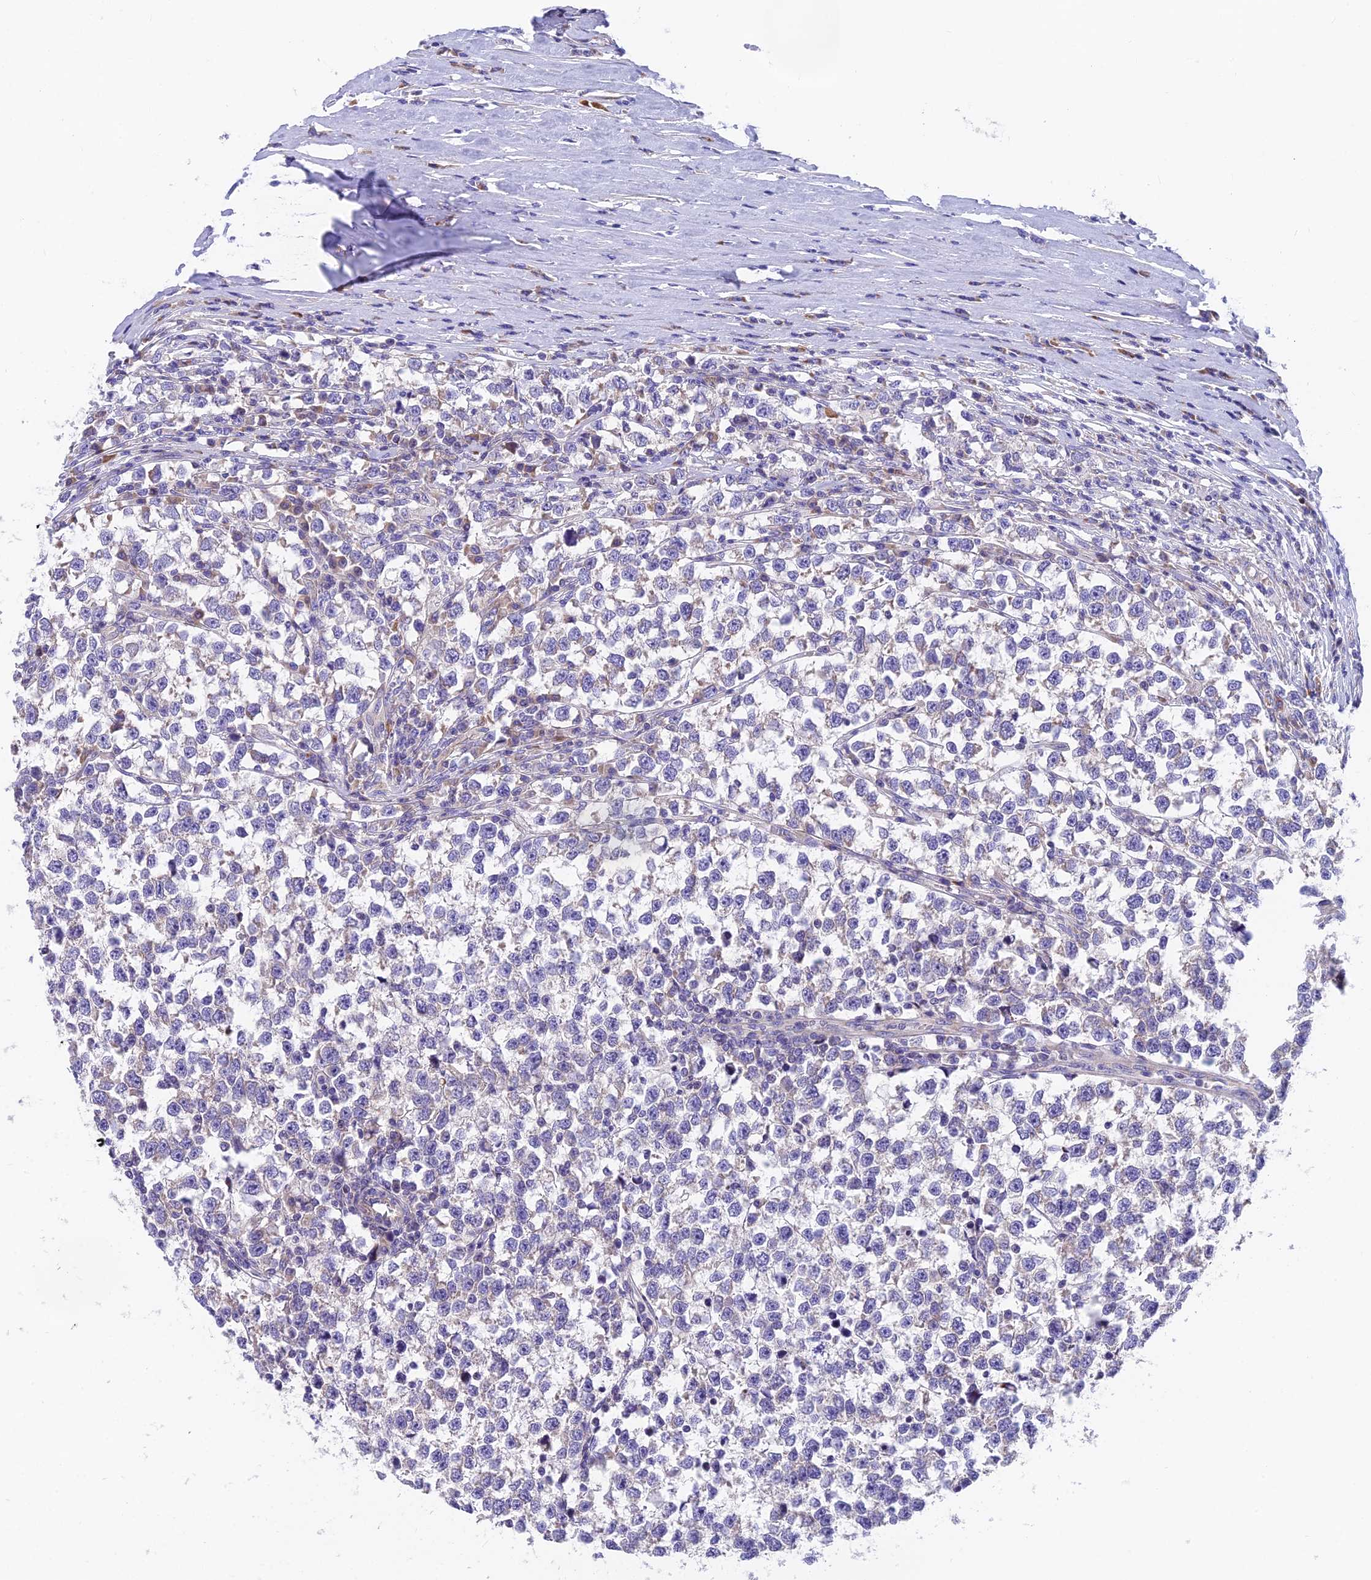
{"staining": {"intensity": "weak", "quantity": "<25%", "location": "cytoplasmic/membranous"}, "tissue": "testis cancer", "cell_type": "Tumor cells", "image_type": "cancer", "snomed": [{"axis": "morphology", "description": "Normal tissue, NOS"}, {"axis": "morphology", "description": "Seminoma, NOS"}, {"axis": "topography", "description": "Testis"}], "caption": "Immunohistochemistry histopathology image of neoplastic tissue: testis cancer (seminoma) stained with DAB demonstrates no significant protein staining in tumor cells.", "gene": "MVB12A", "patient": {"sex": "male", "age": 43}}